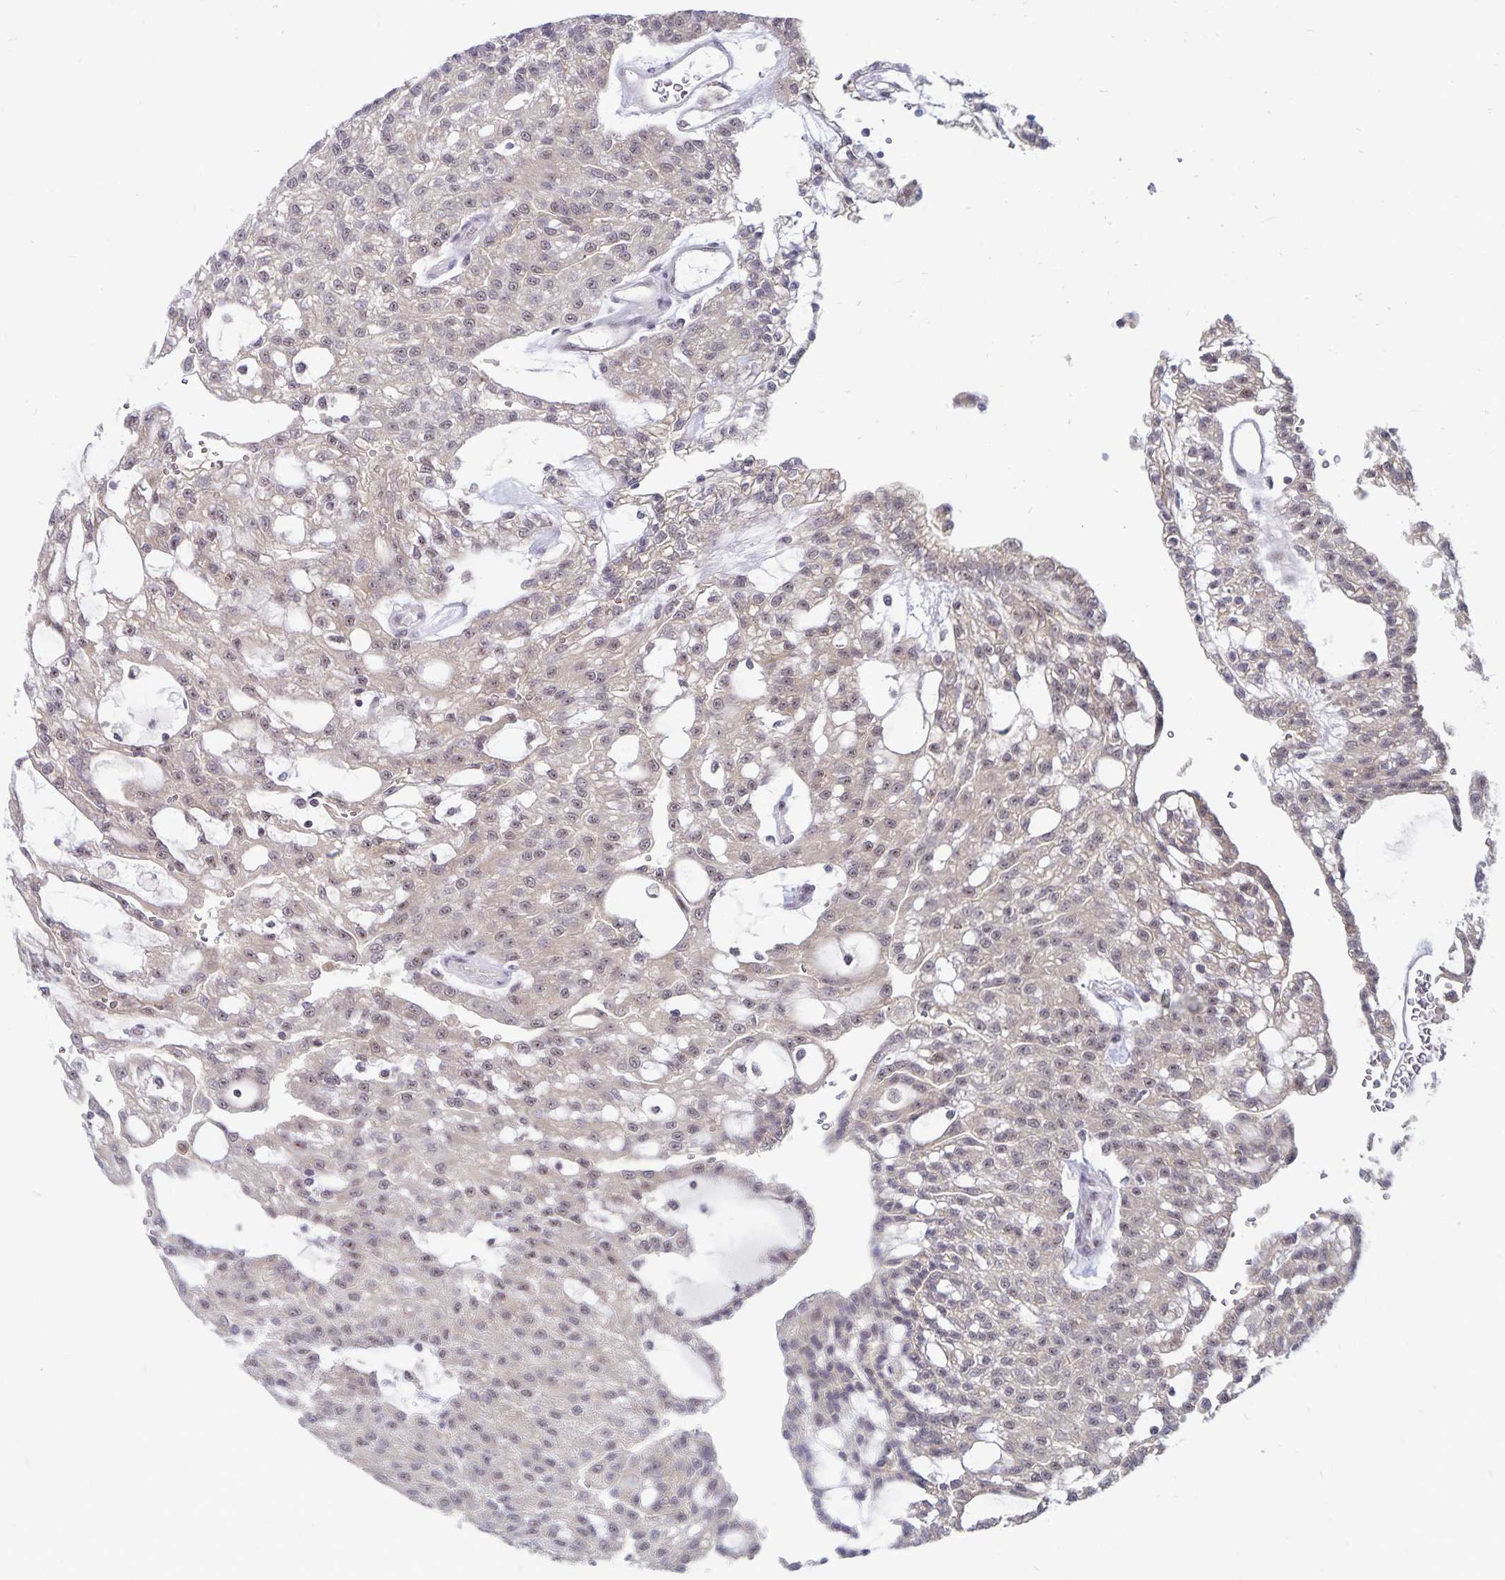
{"staining": {"intensity": "weak", "quantity": "<25%", "location": "nuclear"}, "tissue": "renal cancer", "cell_type": "Tumor cells", "image_type": "cancer", "snomed": [{"axis": "morphology", "description": "Adenocarcinoma, NOS"}, {"axis": "topography", "description": "Kidney"}], "caption": "An image of human renal cancer (adenocarcinoma) is negative for staining in tumor cells.", "gene": "EXOC6B", "patient": {"sex": "male", "age": 63}}